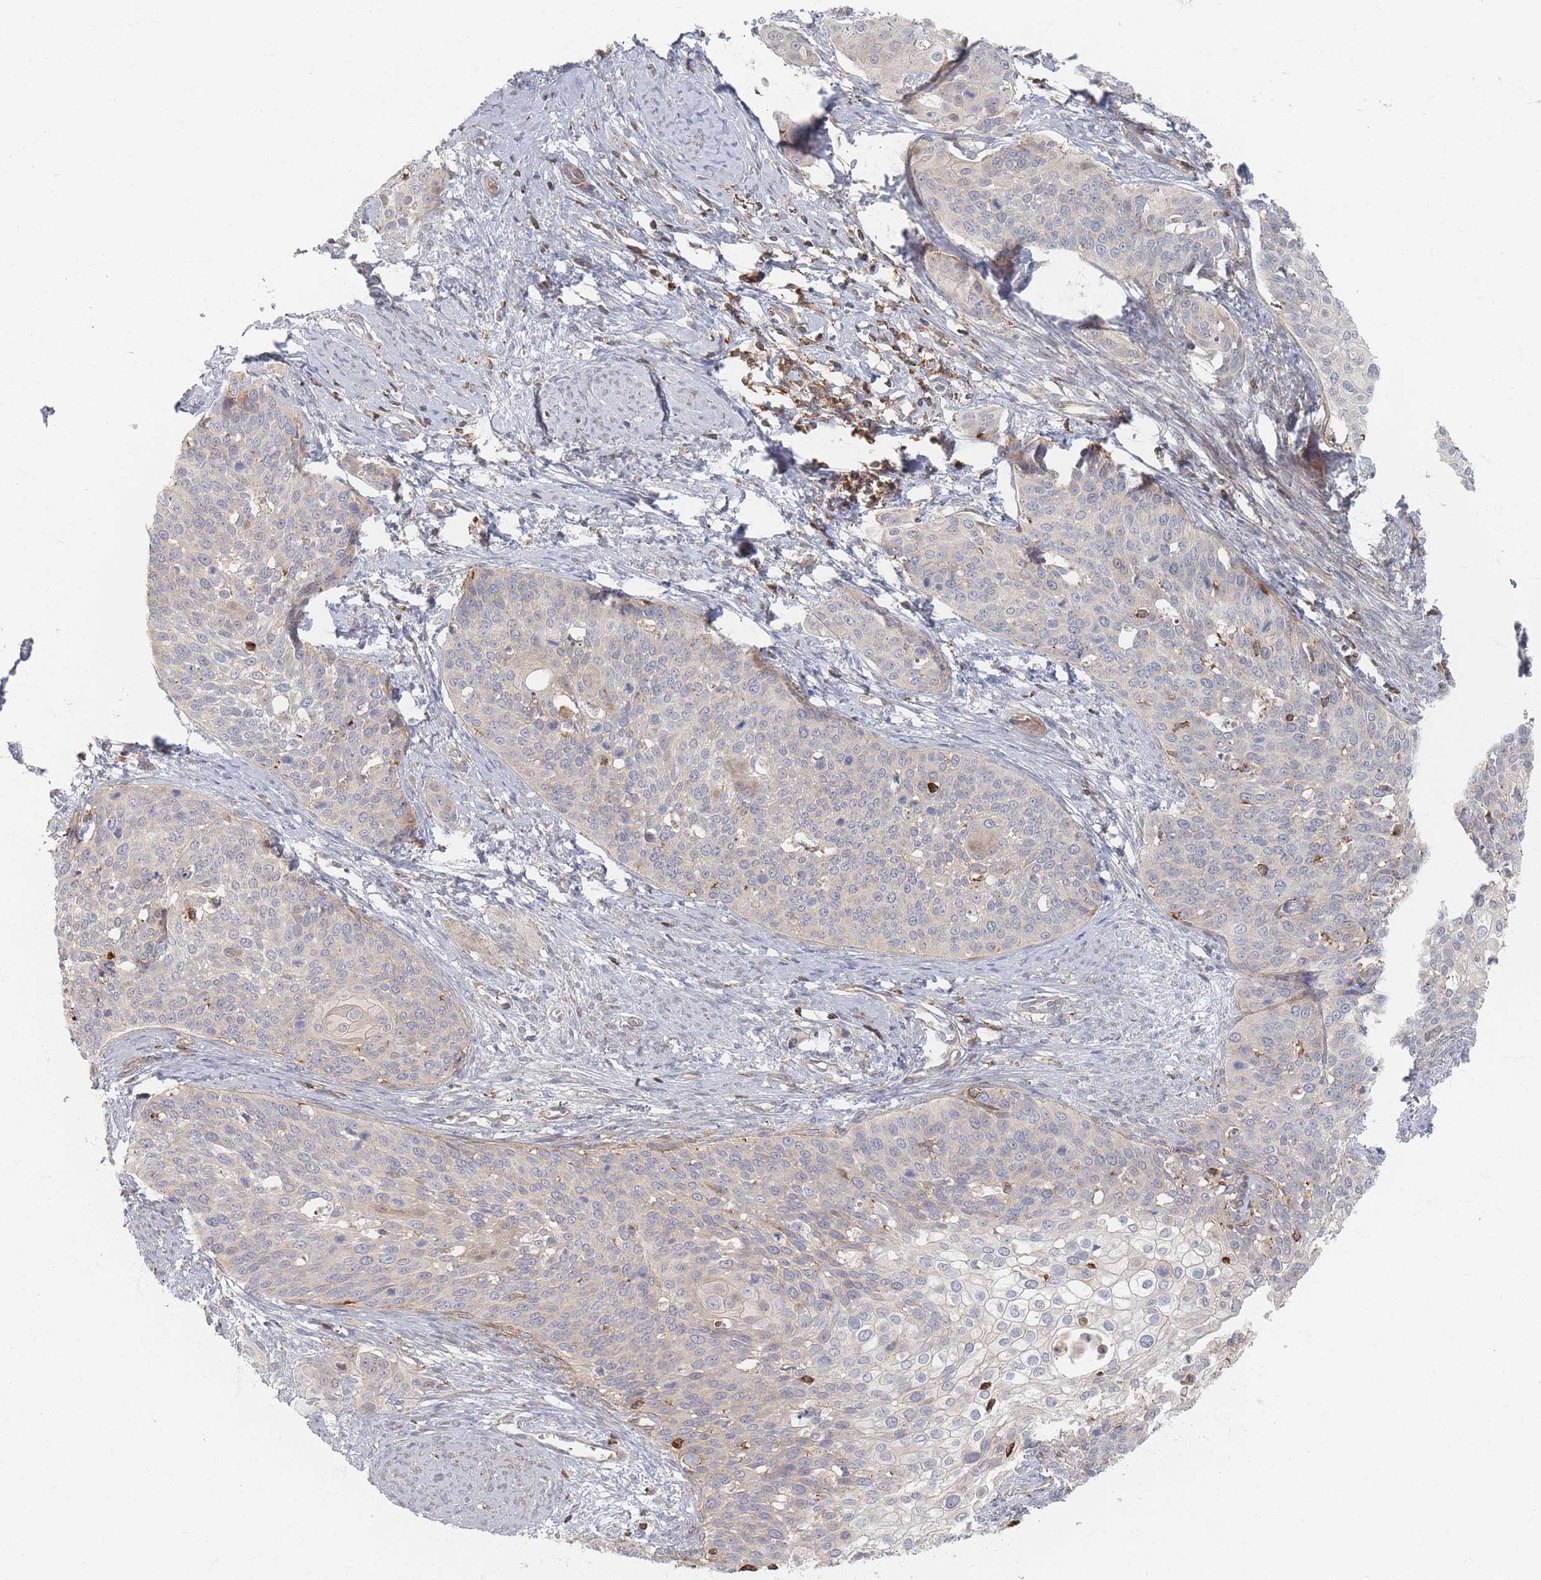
{"staining": {"intensity": "negative", "quantity": "none", "location": "none"}, "tissue": "cervical cancer", "cell_type": "Tumor cells", "image_type": "cancer", "snomed": [{"axis": "morphology", "description": "Squamous cell carcinoma, NOS"}, {"axis": "topography", "description": "Cervix"}], "caption": "DAB (3,3'-diaminobenzidine) immunohistochemical staining of cervical cancer (squamous cell carcinoma) shows no significant expression in tumor cells. (Stains: DAB (3,3'-diaminobenzidine) IHC with hematoxylin counter stain, Microscopy: brightfield microscopy at high magnification).", "gene": "ZNF852", "patient": {"sex": "female", "age": 44}}